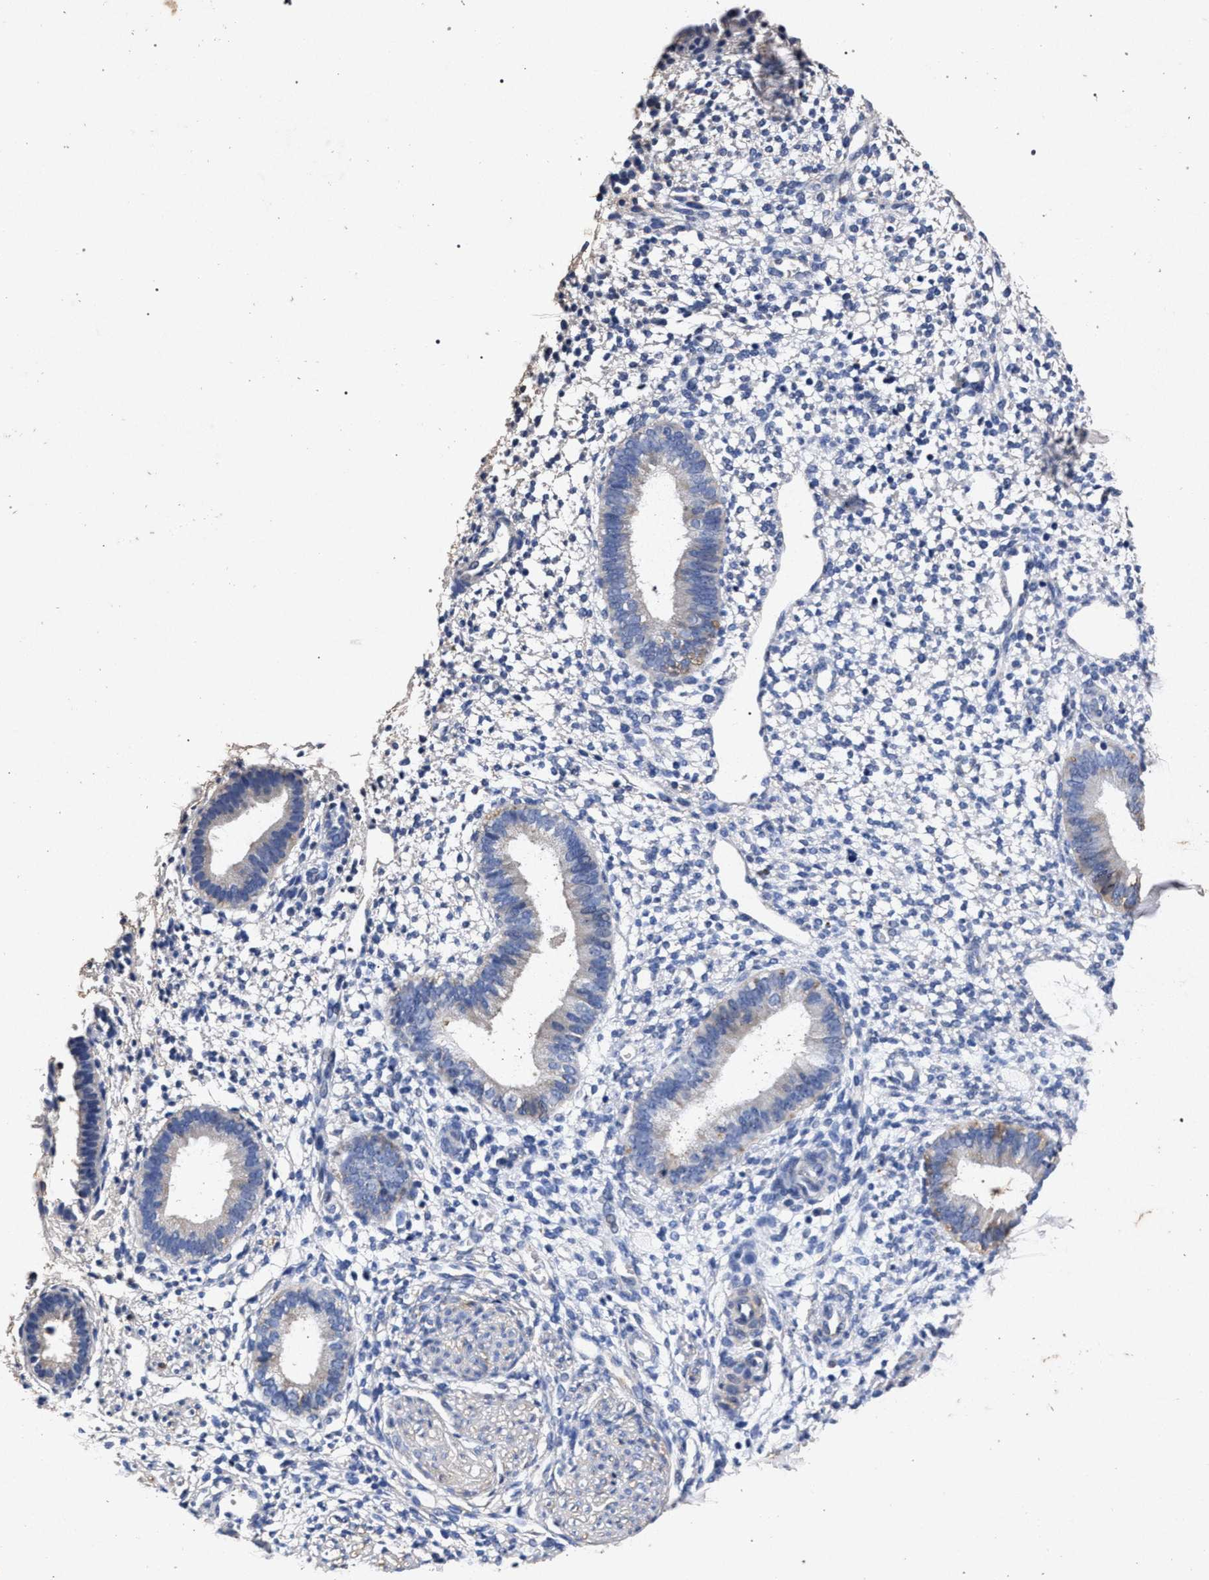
{"staining": {"intensity": "negative", "quantity": "none", "location": "none"}, "tissue": "endometrium", "cell_type": "Cells in endometrial stroma", "image_type": "normal", "snomed": [{"axis": "morphology", "description": "Normal tissue, NOS"}, {"axis": "topography", "description": "Endometrium"}], "caption": "Immunohistochemistry (IHC) of normal human endometrium displays no expression in cells in endometrial stroma.", "gene": "ATP1A2", "patient": {"sex": "female", "age": 46}}